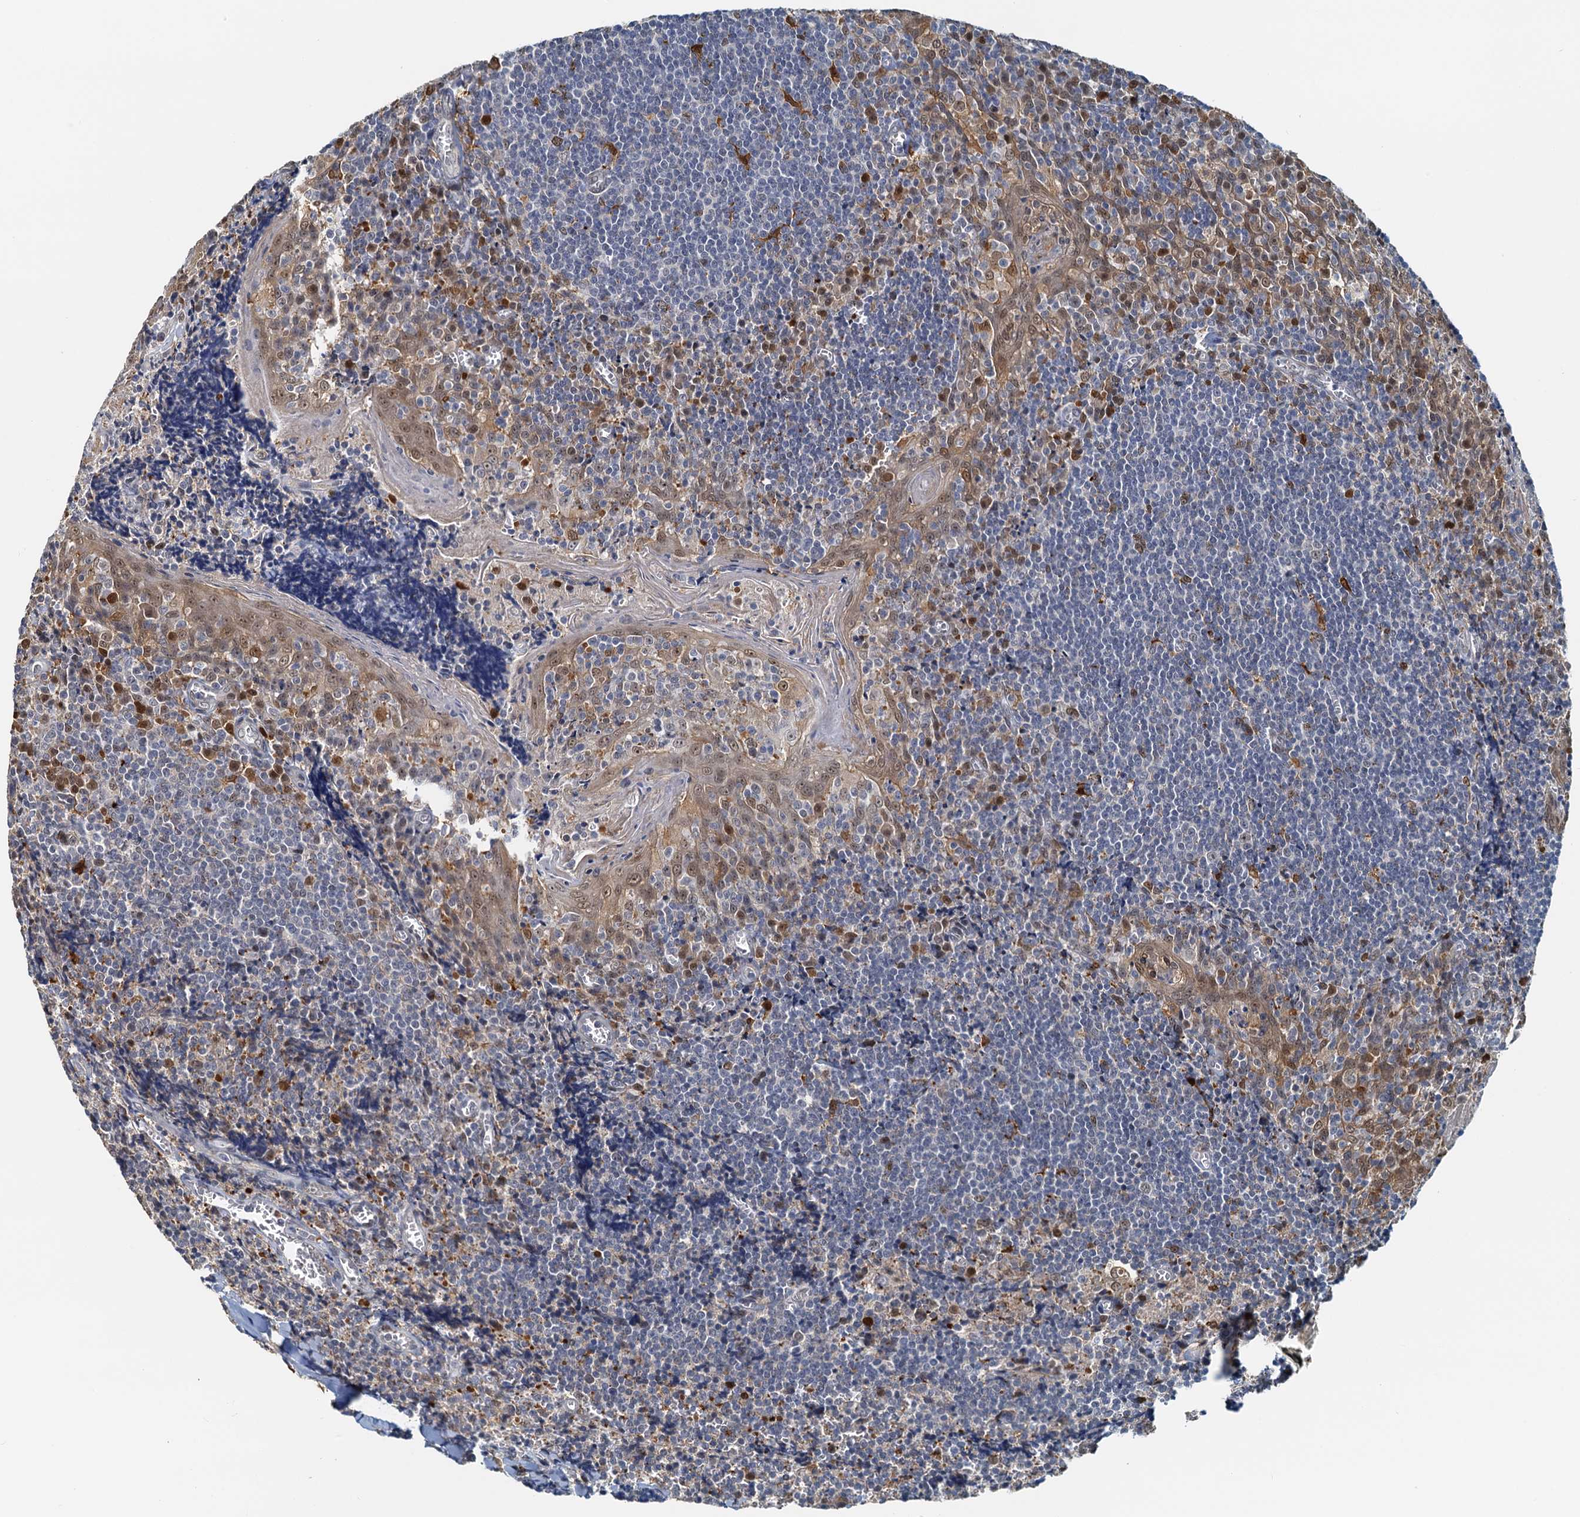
{"staining": {"intensity": "moderate", "quantity": "<25%", "location": "cytoplasmic/membranous,nuclear"}, "tissue": "tonsil", "cell_type": "Germinal center cells", "image_type": "normal", "snomed": [{"axis": "morphology", "description": "Normal tissue, NOS"}, {"axis": "topography", "description": "Tonsil"}], "caption": "DAB immunohistochemical staining of unremarkable tonsil demonstrates moderate cytoplasmic/membranous,nuclear protein staining in approximately <25% of germinal center cells.", "gene": "SPINDOC", "patient": {"sex": "male", "age": 27}}